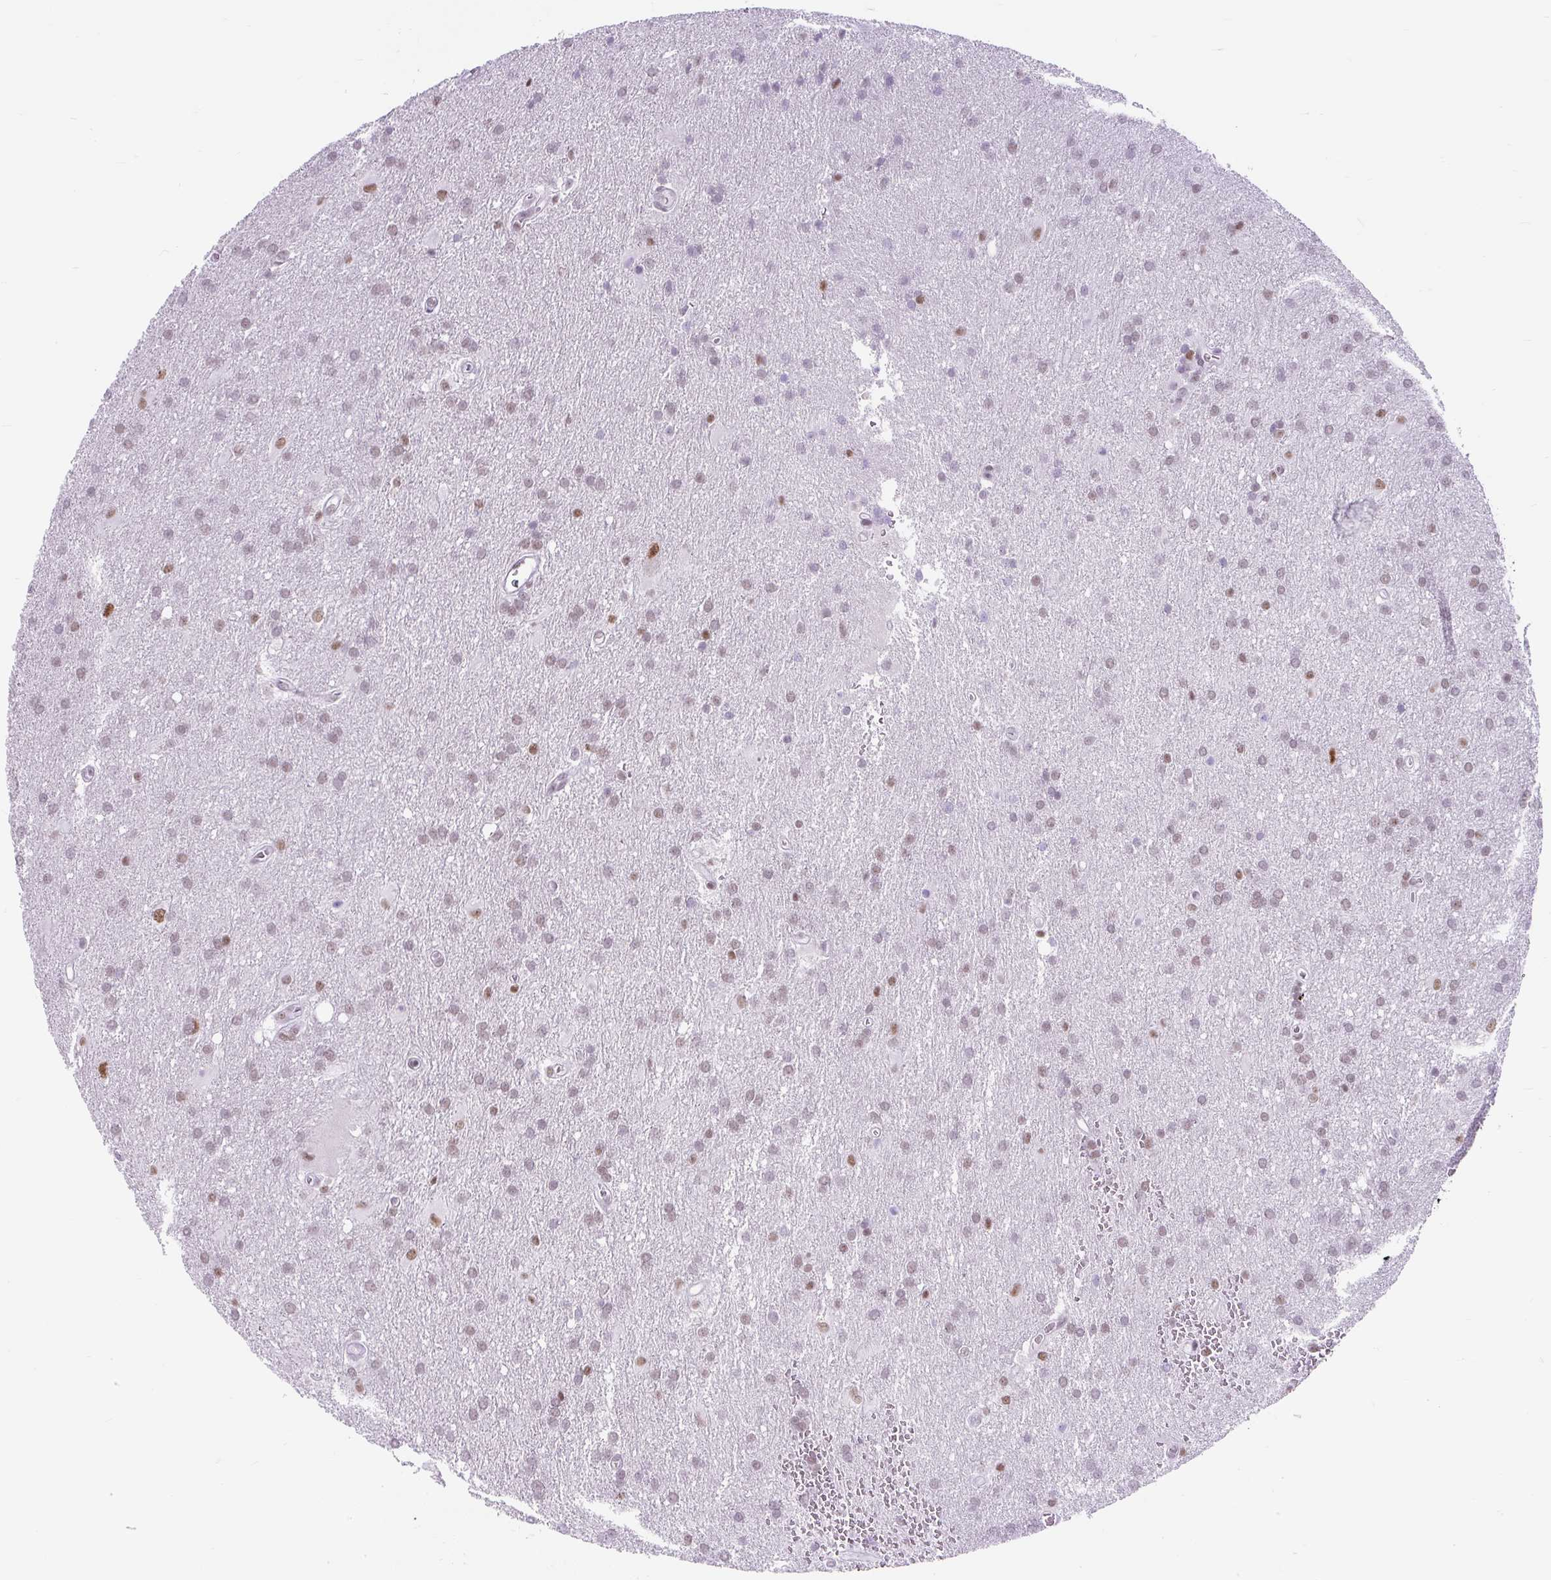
{"staining": {"intensity": "weak", "quantity": "25%-75%", "location": "nuclear"}, "tissue": "glioma", "cell_type": "Tumor cells", "image_type": "cancer", "snomed": [{"axis": "morphology", "description": "Glioma, malignant, Low grade"}, {"axis": "topography", "description": "Brain"}], "caption": "Immunohistochemical staining of human malignant glioma (low-grade) displays weak nuclear protein staining in approximately 25%-75% of tumor cells.", "gene": "PLCXD2", "patient": {"sex": "male", "age": 66}}